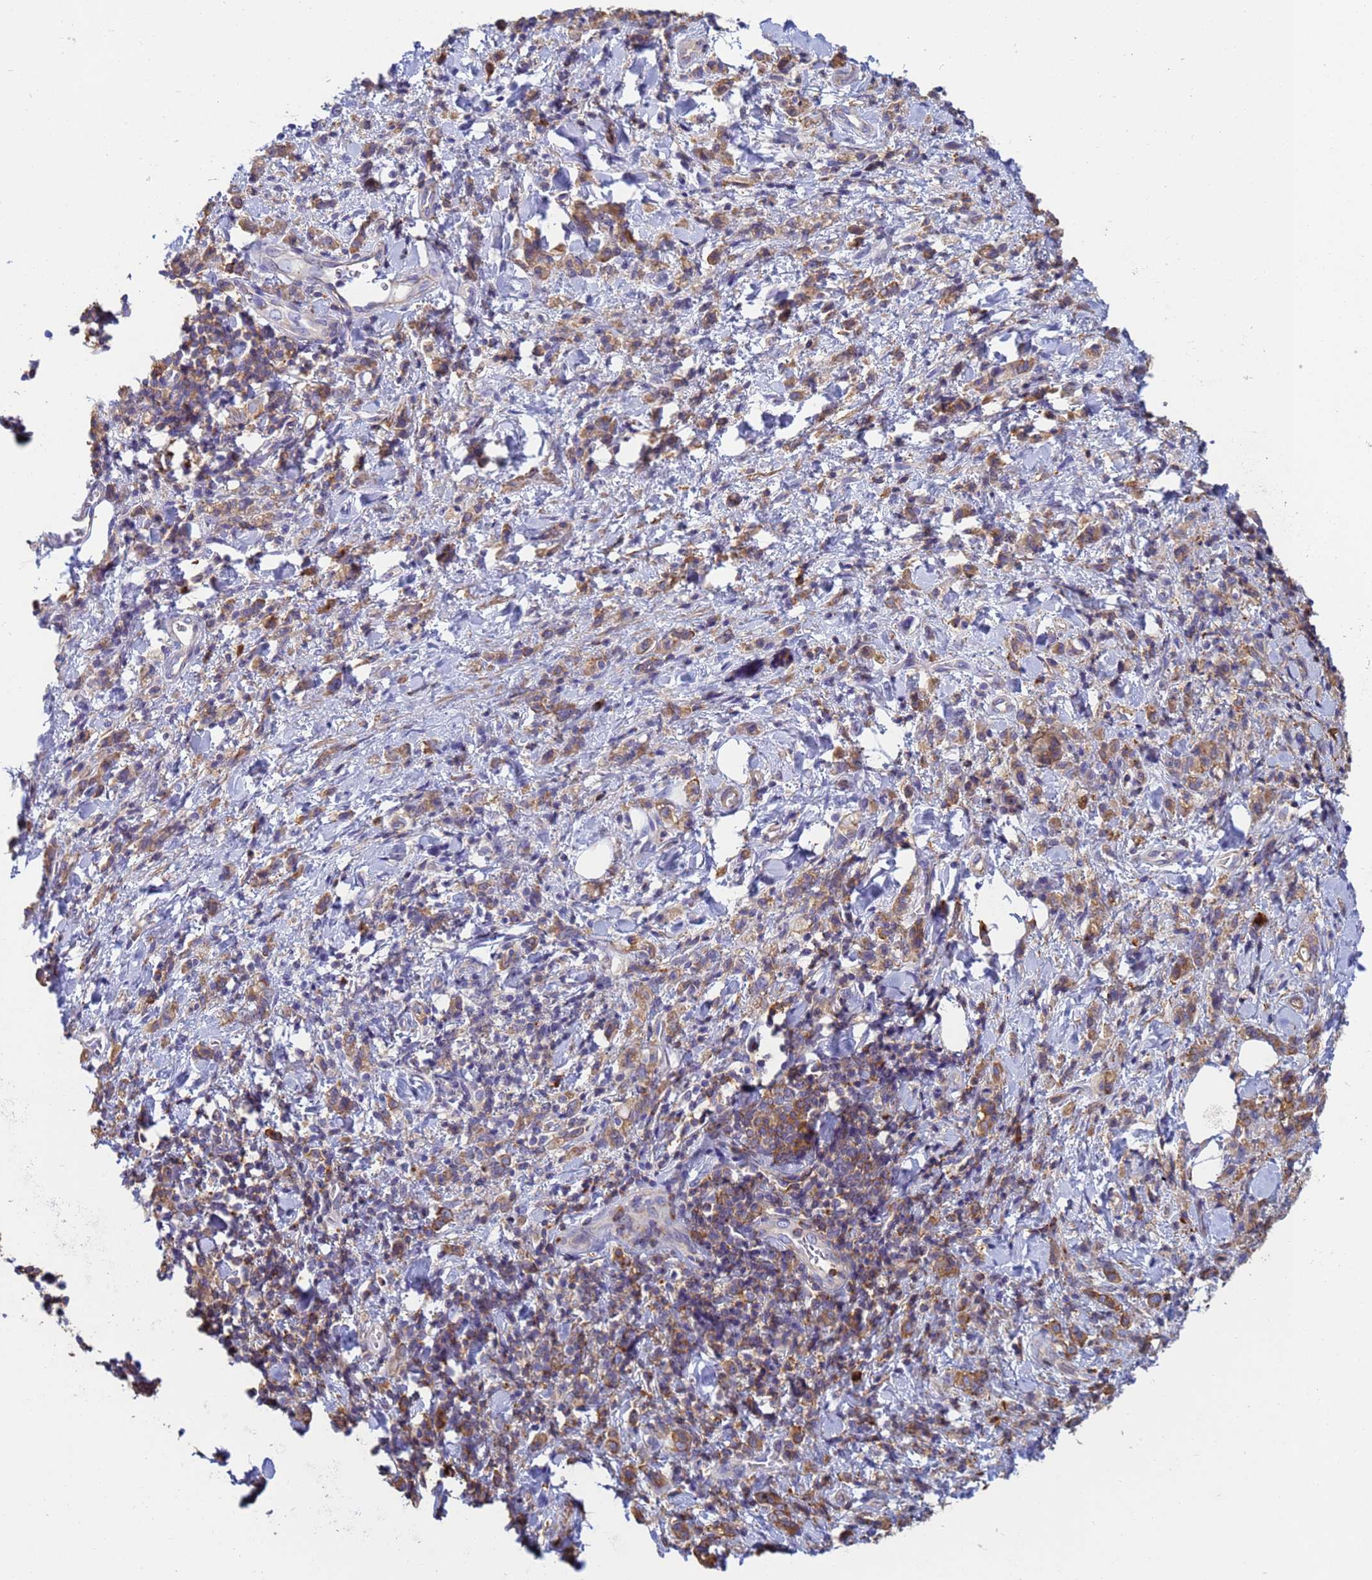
{"staining": {"intensity": "moderate", "quantity": ">75%", "location": "cytoplasmic/membranous"}, "tissue": "stomach cancer", "cell_type": "Tumor cells", "image_type": "cancer", "snomed": [{"axis": "morphology", "description": "Adenocarcinoma, NOS"}, {"axis": "topography", "description": "Stomach"}], "caption": "The micrograph shows a brown stain indicating the presence of a protein in the cytoplasmic/membranous of tumor cells in adenocarcinoma (stomach).", "gene": "ZNG1B", "patient": {"sex": "male", "age": 77}}